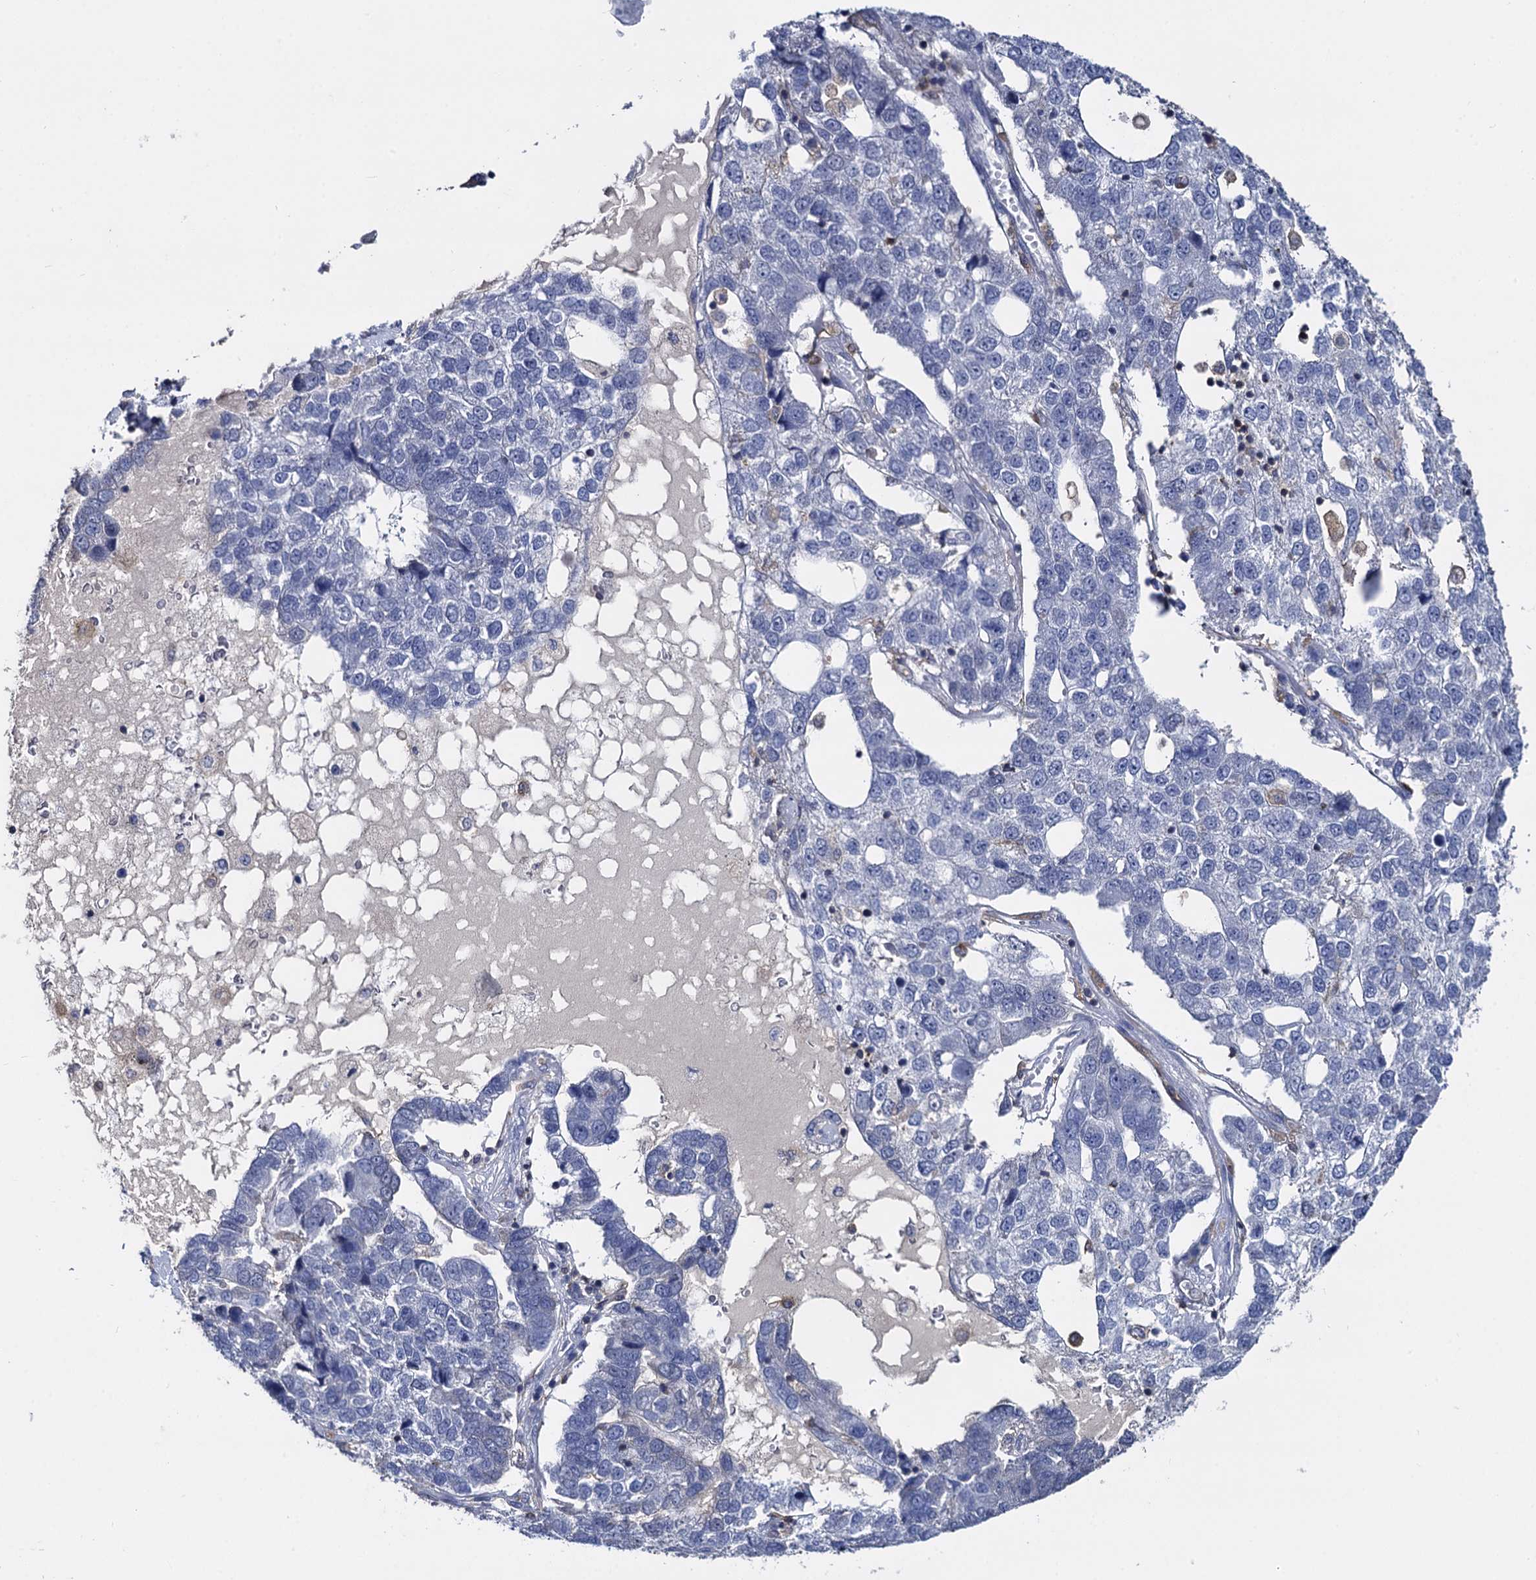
{"staining": {"intensity": "negative", "quantity": "none", "location": "none"}, "tissue": "pancreatic cancer", "cell_type": "Tumor cells", "image_type": "cancer", "snomed": [{"axis": "morphology", "description": "Adenocarcinoma, NOS"}, {"axis": "topography", "description": "Pancreas"}], "caption": "DAB (3,3'-diaminobenzidine) immunohistochemical staining of human pancreatic cancer (adenocarcinoma) displays no significant staining in tumor cells.", "gene": "RHOG", "patient": {"sex": "female", "age": 61}}